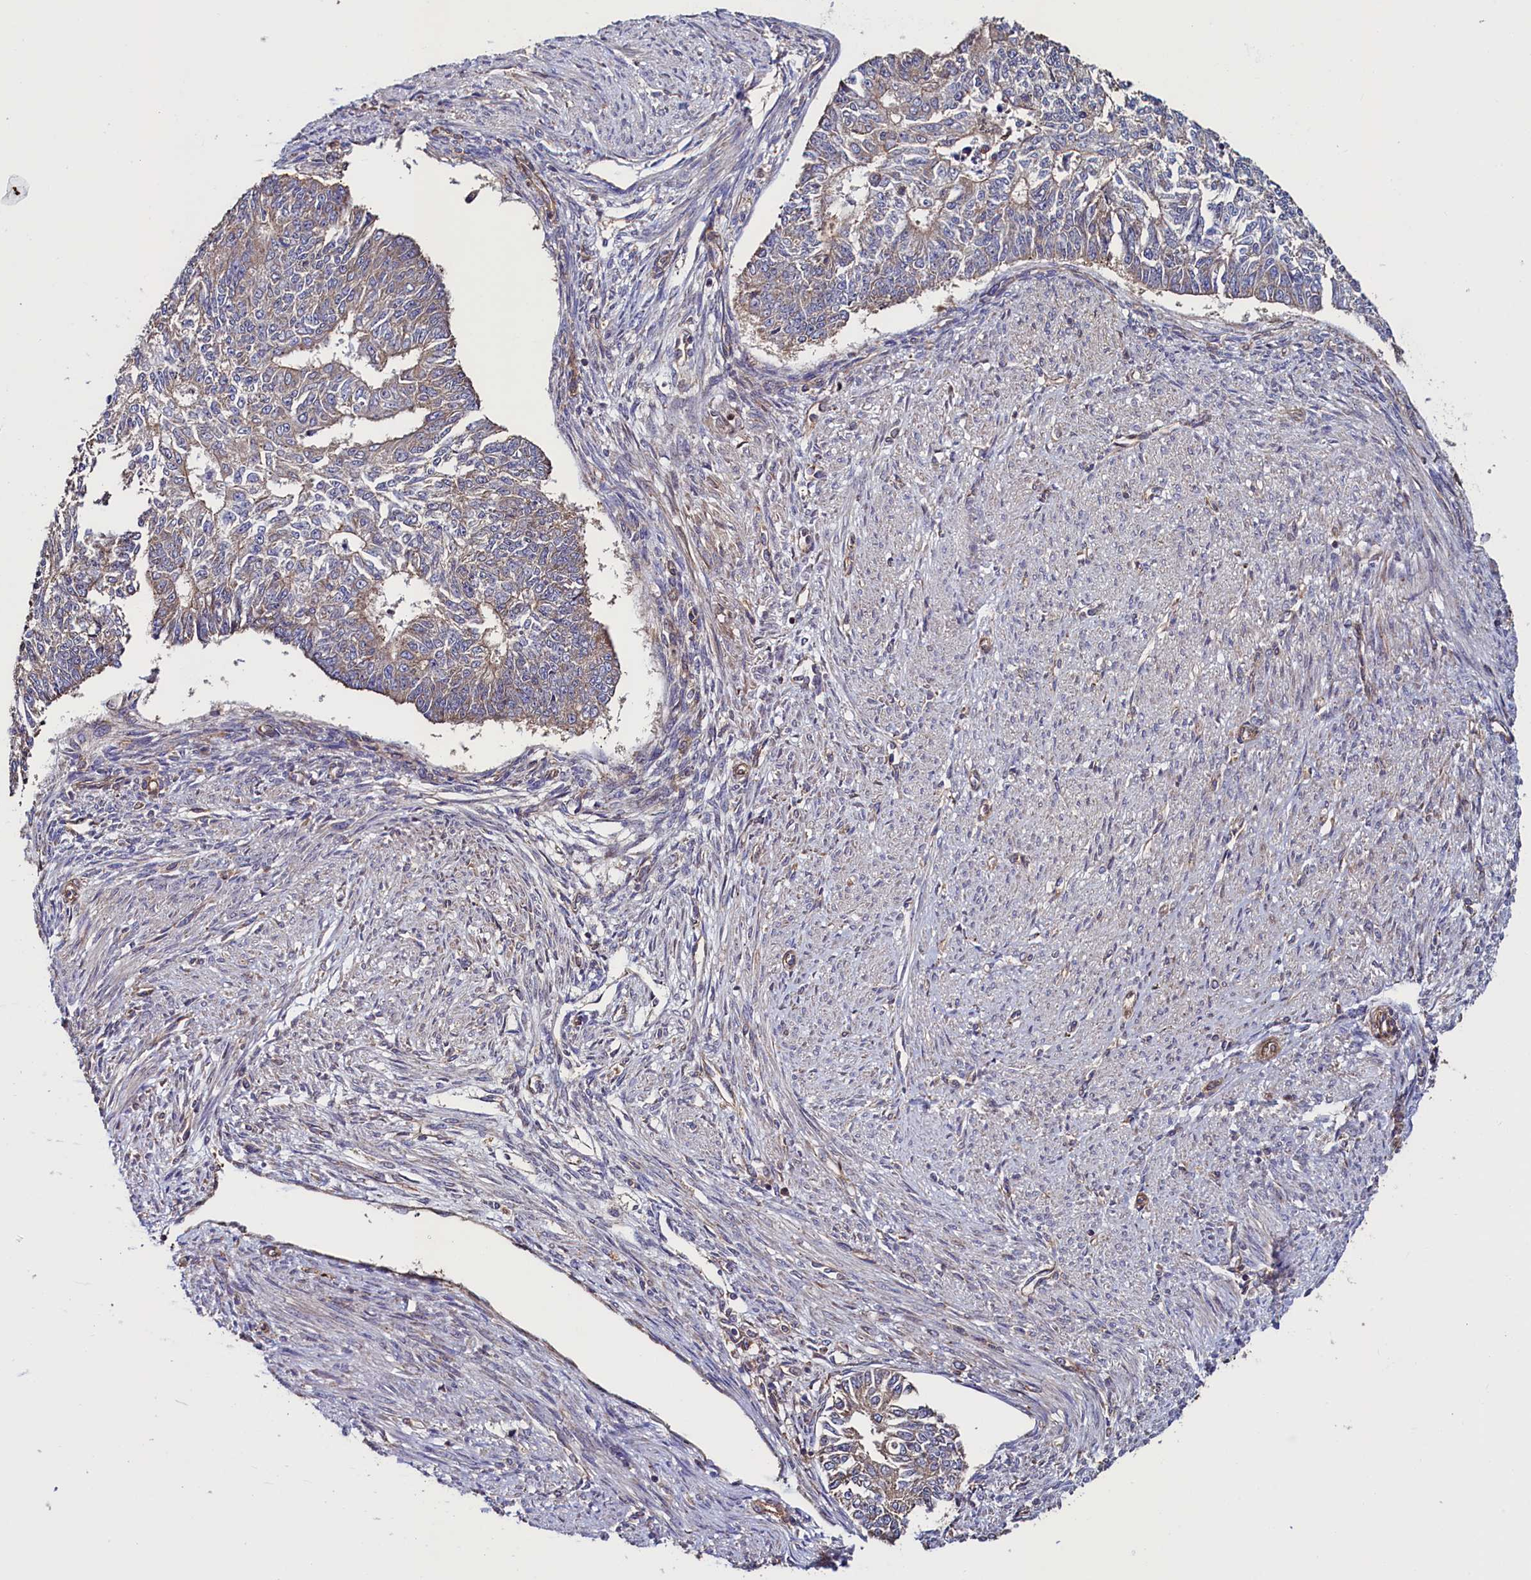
{"staining": {"intensity": "weak", "quantity": "<25%", "location": "cytoplasmic/membranous"}, "tissue": "endometrial cancer", "cell_type": "Tumor cells", "image_type": "cancer", "snomed": [{"axis": "morphology", "description": "Adenocarcinoma, NOS"}, {"axis": "topography", "description": "Endometrium"}], "caption": "Immunohistochemistry (IHC) photomicrograph of human endometrial adenocarcinoma stained for a protein (brown), which displays no expression in tumor cells.", "gene": "ATXN2L", "patient": {"sex": "female", "age": 32}}